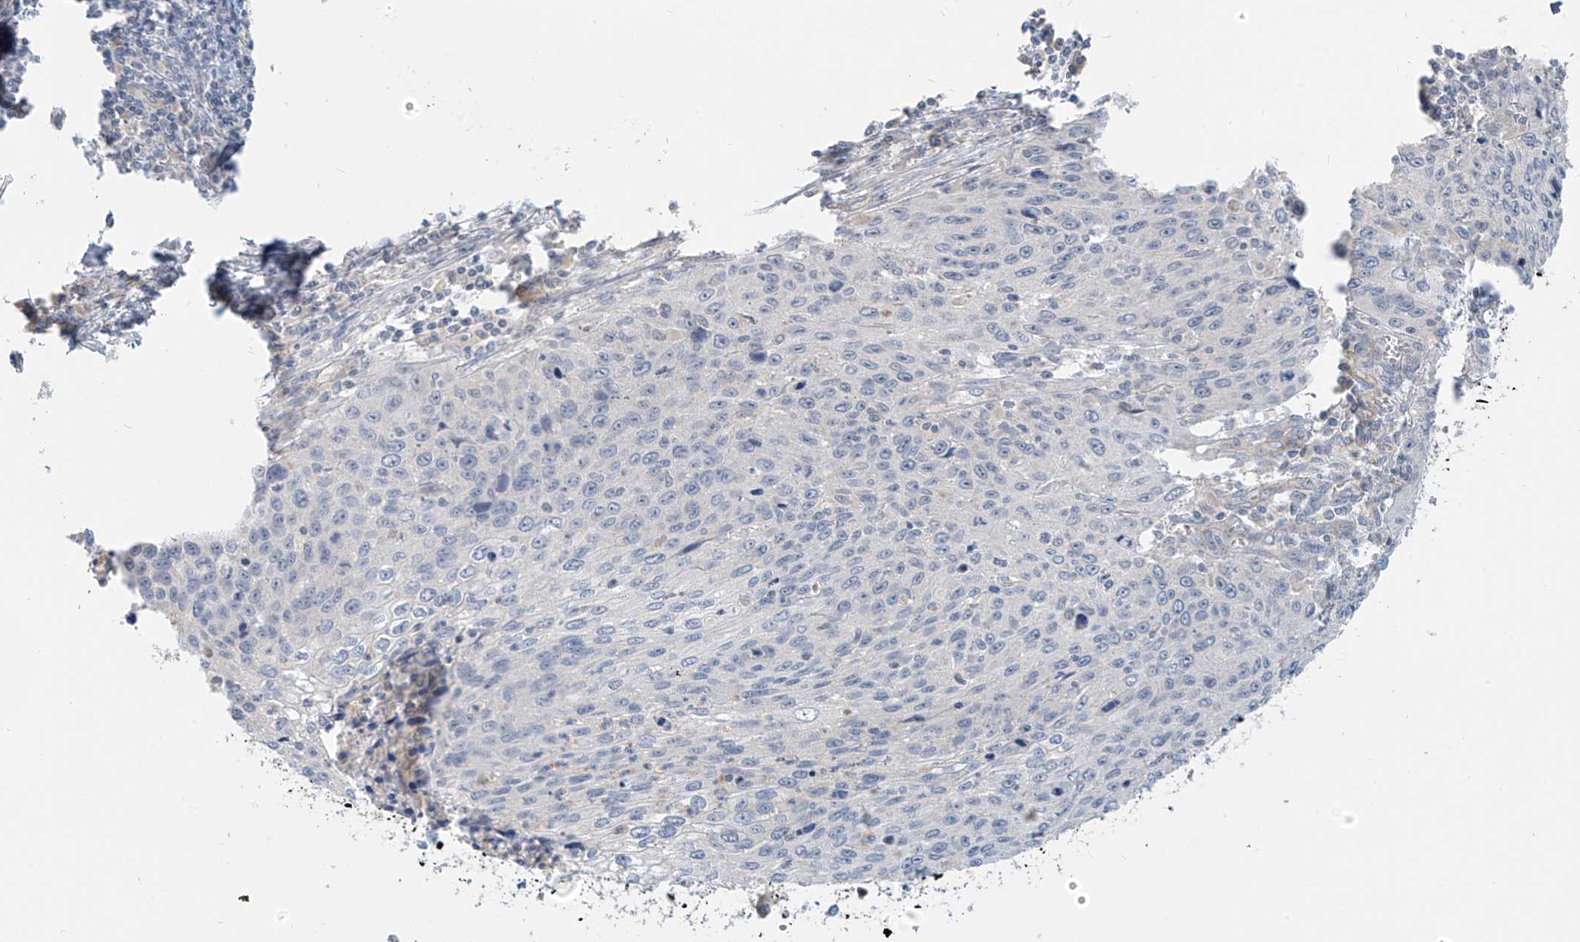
{"staining": {"intensity": "negative", "quantity": "none", "location": "none"}, "tissue": "cervical cancer", "cell_type": "Tumor cells", "image_type": "cancer", "snomed": [{"axis": "morphology", "description": "Squamous cell carcinoma, NOS"}, {"axis": "topography", "description": "Cervix"}], "caption": "Cervical cancer stained for a protein using immunohistochemistry exhibits no staining tumor cells.", "gene": "C2orf42", "patient": {"sex": "female", "age": 32}}